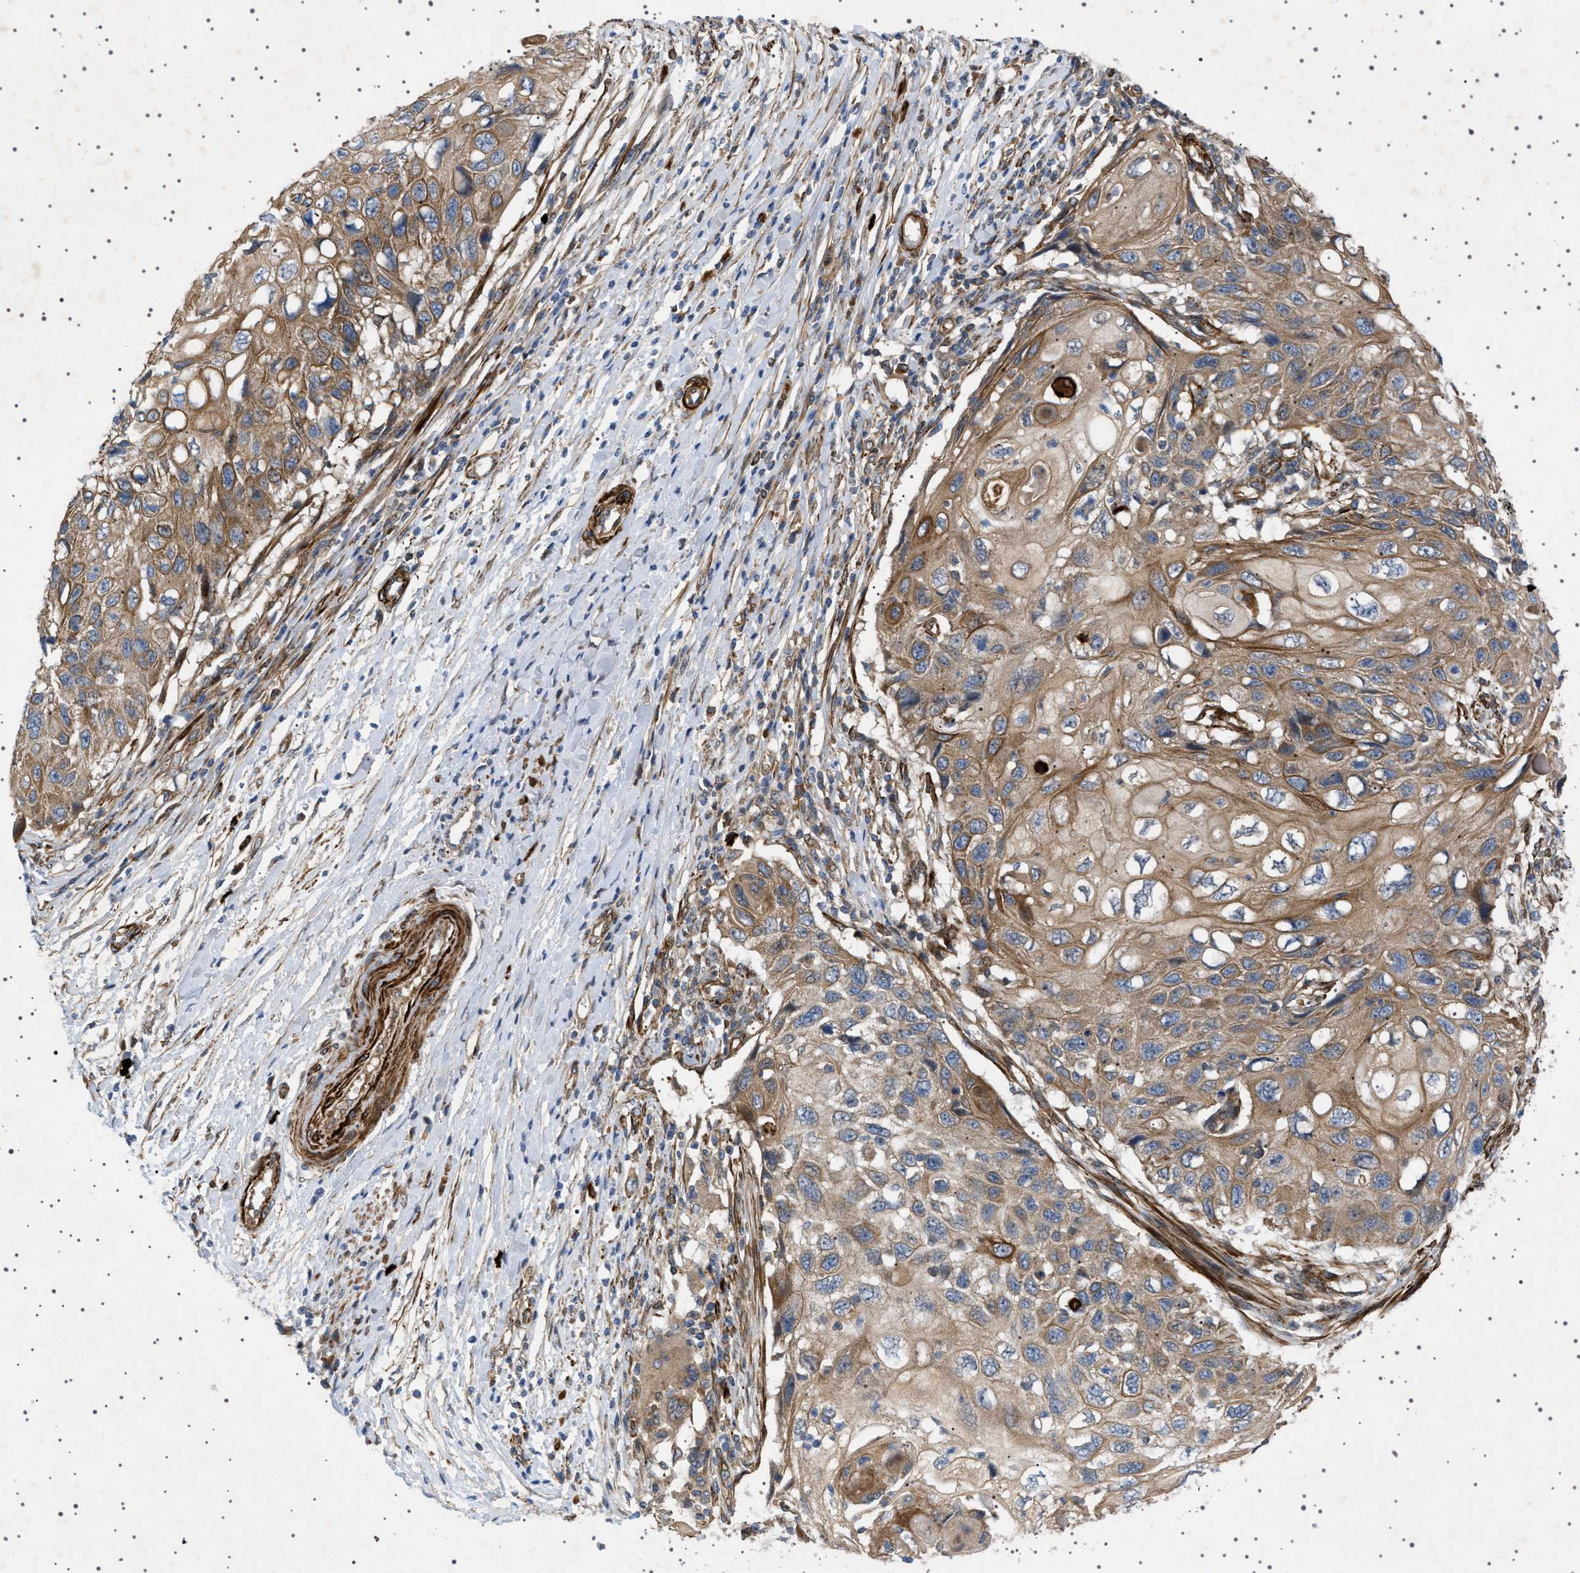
{"staining": {"intensity": "moderate", "quantity": ">75%", "location": "cytoplasmic/membranous"}, "tissue": "cervical cancer", "cell_type": "Tumor cells", "image_type": "cancer", "snomed": [{"axis": "morphology", "description": "Squamous cell carcinoma, NOS"}, {"axis": "topography", "description": "Cervix"}], "caption": "Immunohistochemical staining of human cervical squamous cell carcinoma demonstrates moderate cytoplasmic/membranous protein expression in approximately >75% of tumor cells.", "gene": "CCDC186", "patient": {"sex": "female", "age": 70}}